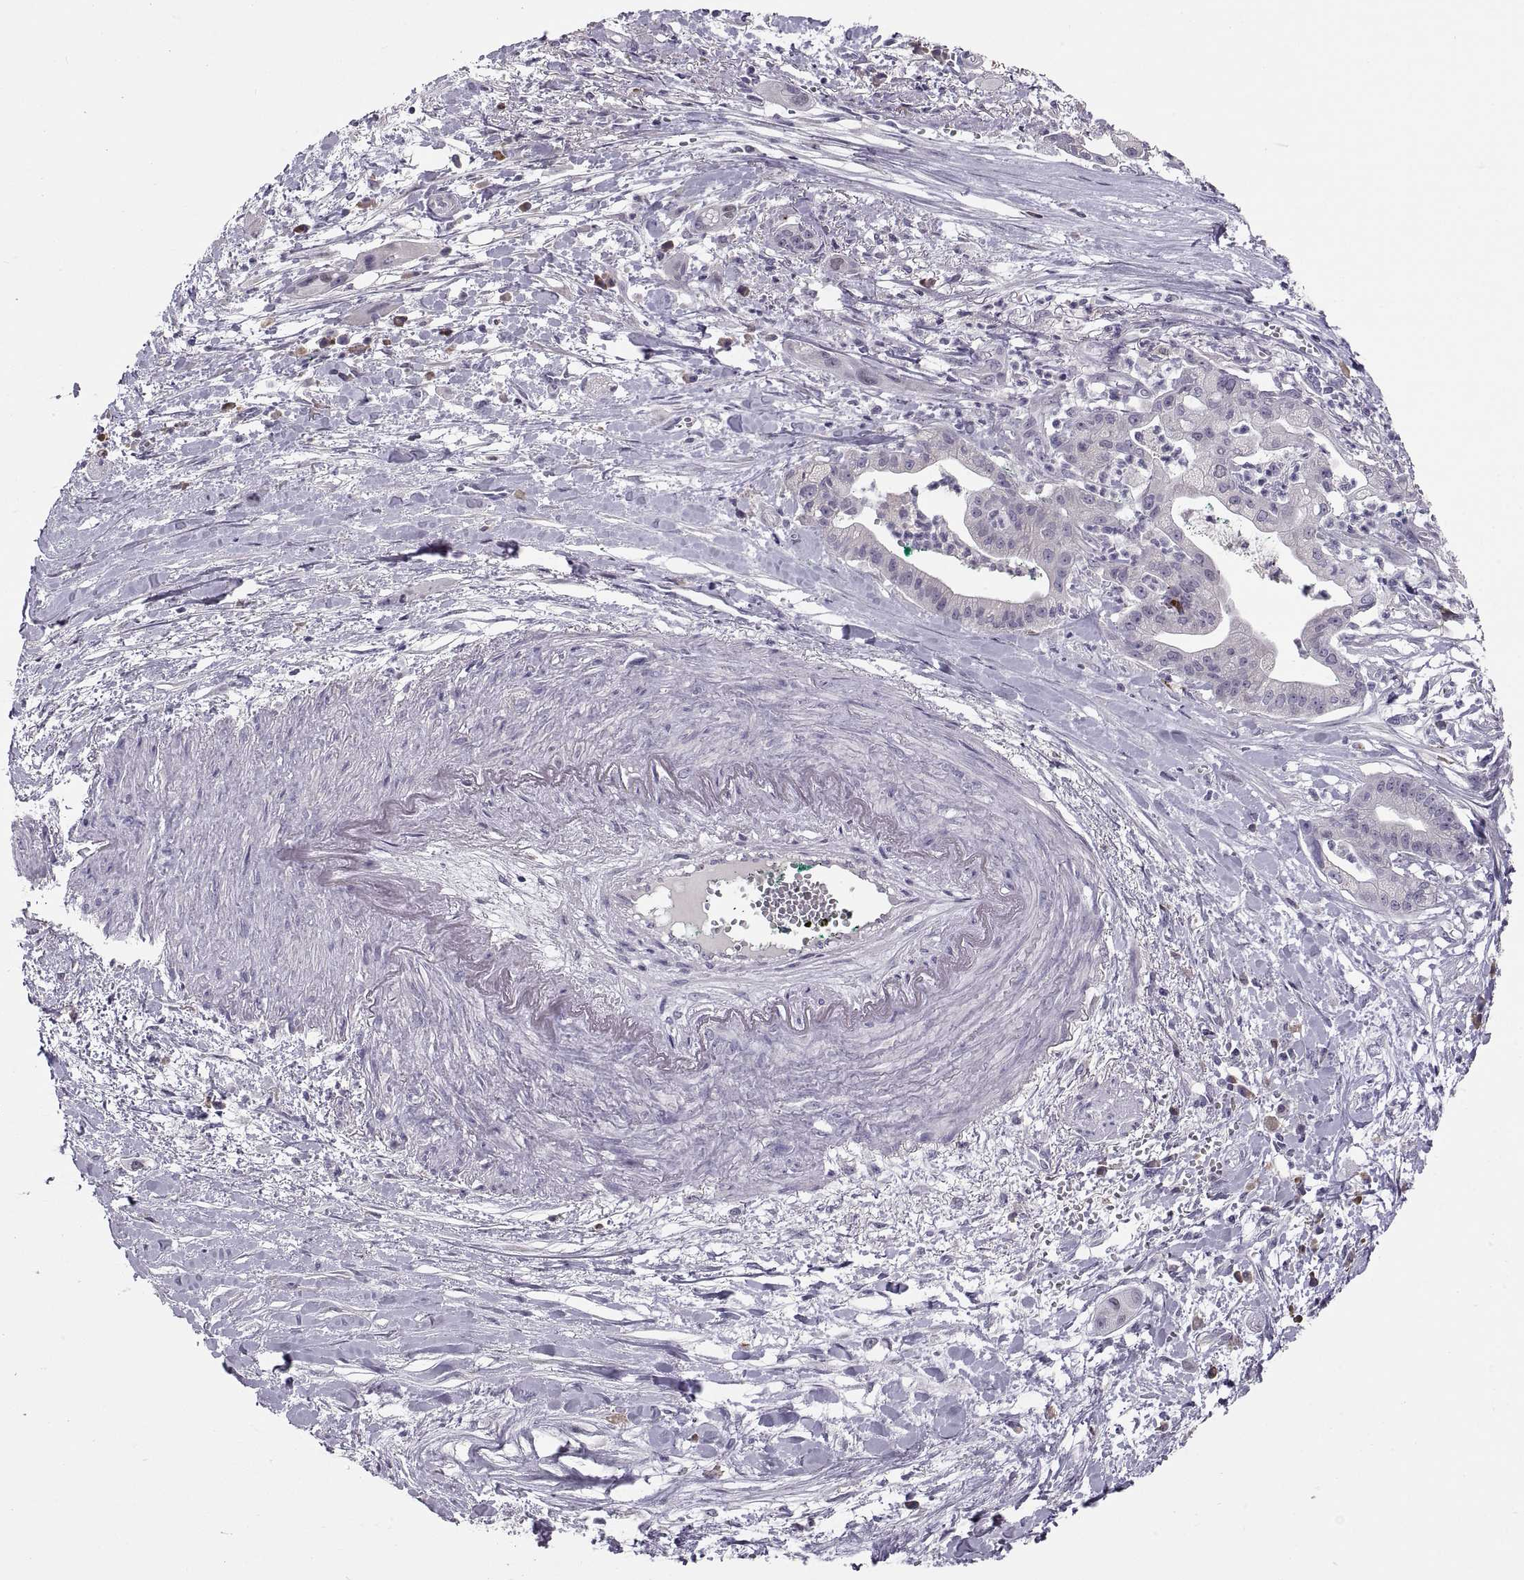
{"staining": {"intensity": "negative", "quantity": "none", "location": "none"}, "tissue": "pancreatic cancer", "cell_type": "Tumor cells", "image_type": "cancer", "snomed": [{"axis": "morphology", "description": "Normal tissue, NOS"}, {"axis": "morphology", "description": "Adenocarcinoma, NOS"}, {"axis": "topography", "description": "Lymph node"}, {"axis": "topography", "description": "Pancreas"}], "caption": "Tumor cells show no significant staining in pancreatic cancer (adenocarcinoma).", "gene": "MAGEB18", "patient": {"sex": "female", "age": 58}}